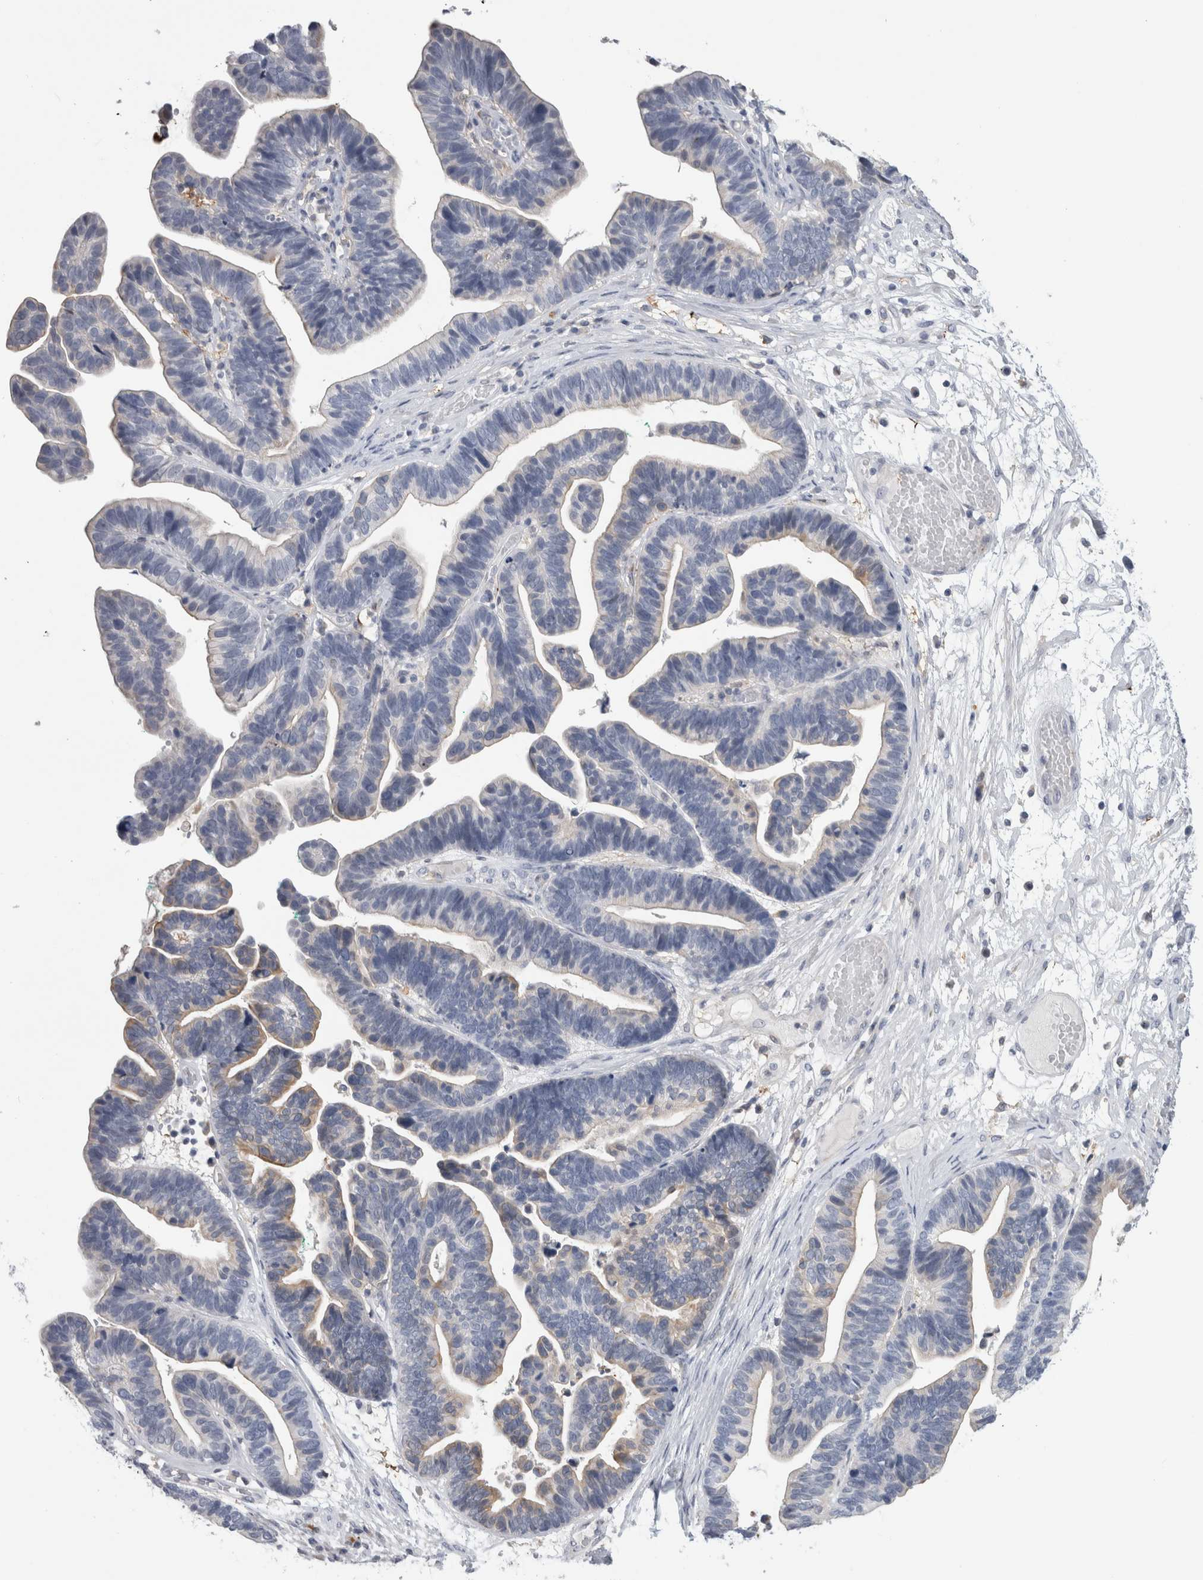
{"staining": {"intensity": "negative", "quantity": "none", "location": "none"}, "tissue": "ovarian cancer", "cell_type": "Tumor cells", "image_type": "cancer", "snomed": [{"axis": "morphology", "description": "Cystadenocarcinoma, serous, NOS"}, {"axis": "topography", "description": "Ovary"}], "caption": "Immunohistochemistry (IHC) of ovarian cancer (serous cystadenocarcinoma) demonstrates no expression in tumor cells. The staining was performed using DAB to visualize the protein expression in brown, while the nuclei were stained in blue with hematoxylin (Magnification: 20x).", "gene": "DNAJC24", "patient": {"sex": "female", "age": 56}}